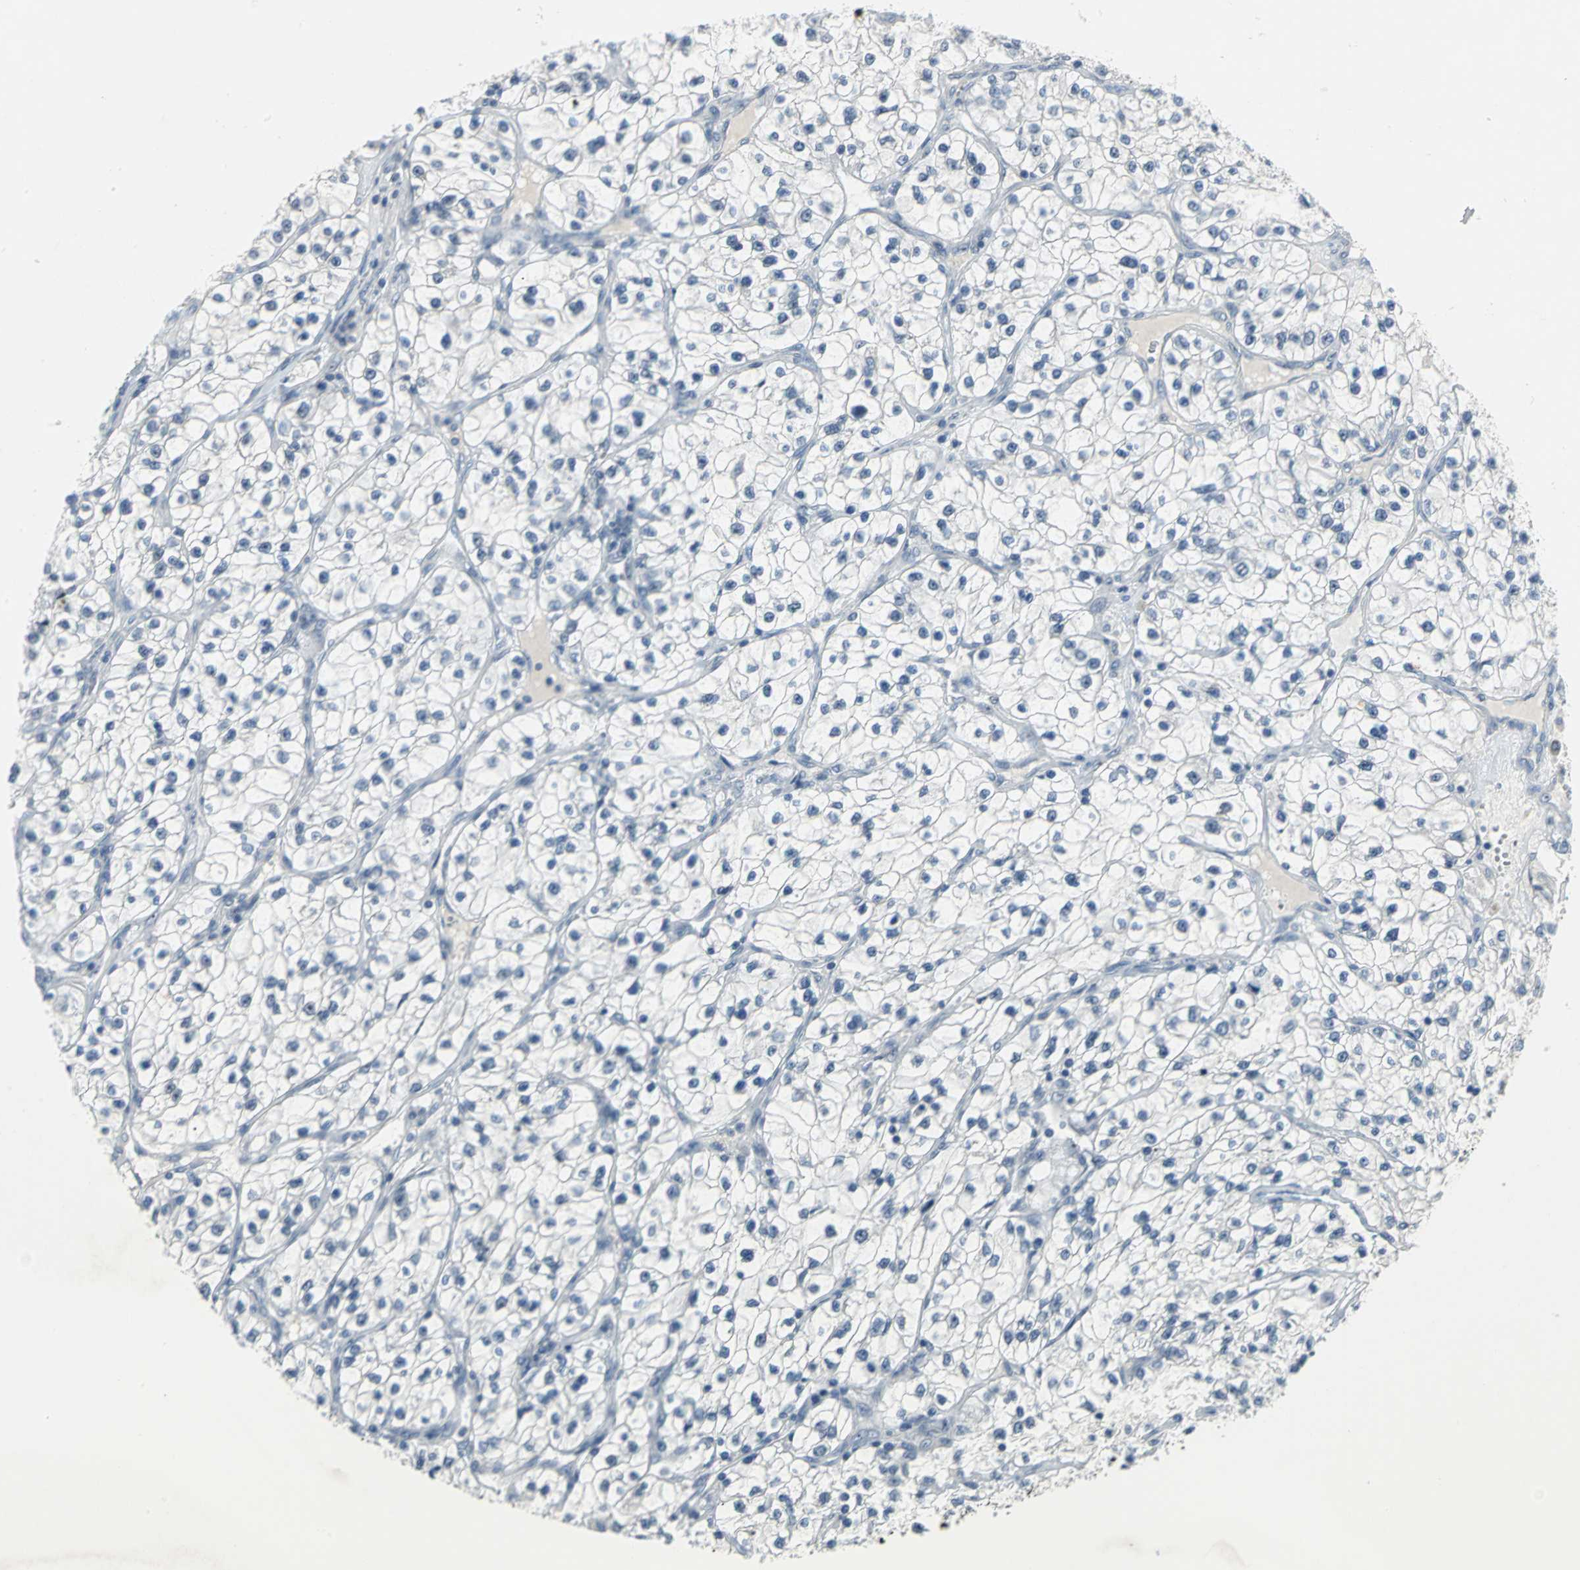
{"staining": {"intensity": "negative", "quantity": "none", "location": "none"}, "tissue": "renal cancer", "cell_type": "Tumor cells", "image_type": "cancer", "snomed": [{"axis": "morphology", "description": "Adenocarcinoma, NOS"}, {"axis": "topography", "description": "Kidney"}], "caption": "Human renal adenocarcinoma stained for a protein using immunohistochemistry displays no staining in tumor cells.", "gene": "MYBBP1A", "patient": {"sex": "female", "age": 57}}